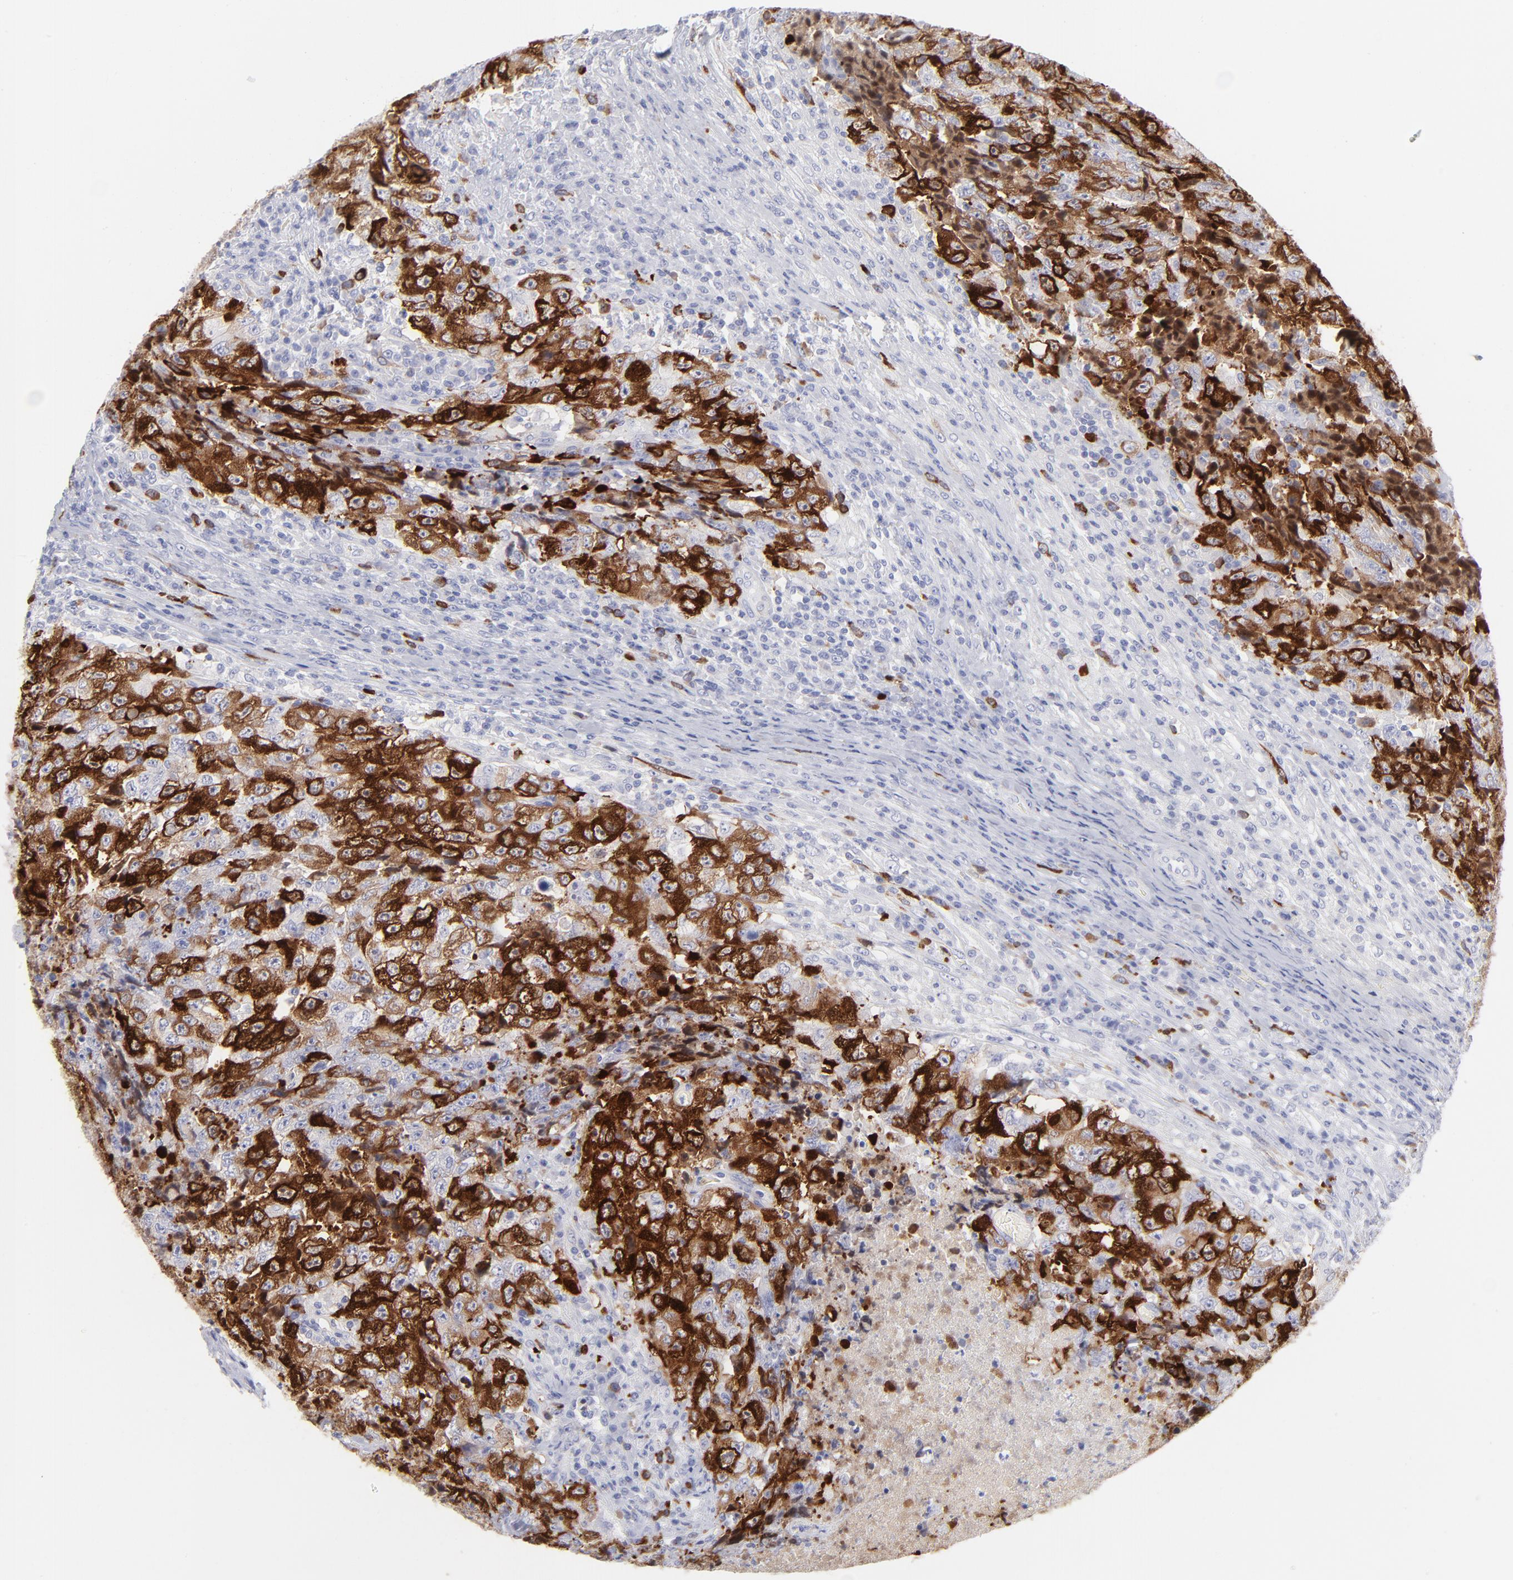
{"staining": {"intensity": "strong", "quantity": ">75%", "location": "cytoplasmic/membranous"}, "tissue": "testis cancer", "cell_type": "Tumor cells", "image_type": "cancer", "snomed": [{"axis": "morphology", "description": "Necrosis, NOS"}, {"axis": "morphology", "description": "Carcinoma, Embryonal, NOS"}, {"axis": "topography", "description": "Testis"}], "caption": "Immunohistochemical staining of testis cancer displays high levels of strong cytoplasmic/membranous protein expression in about >75% of tumor cells. Nuclei are stained in blue.", "gene": "CCNB1", "patient": {"sex": "male", "age": 19}}